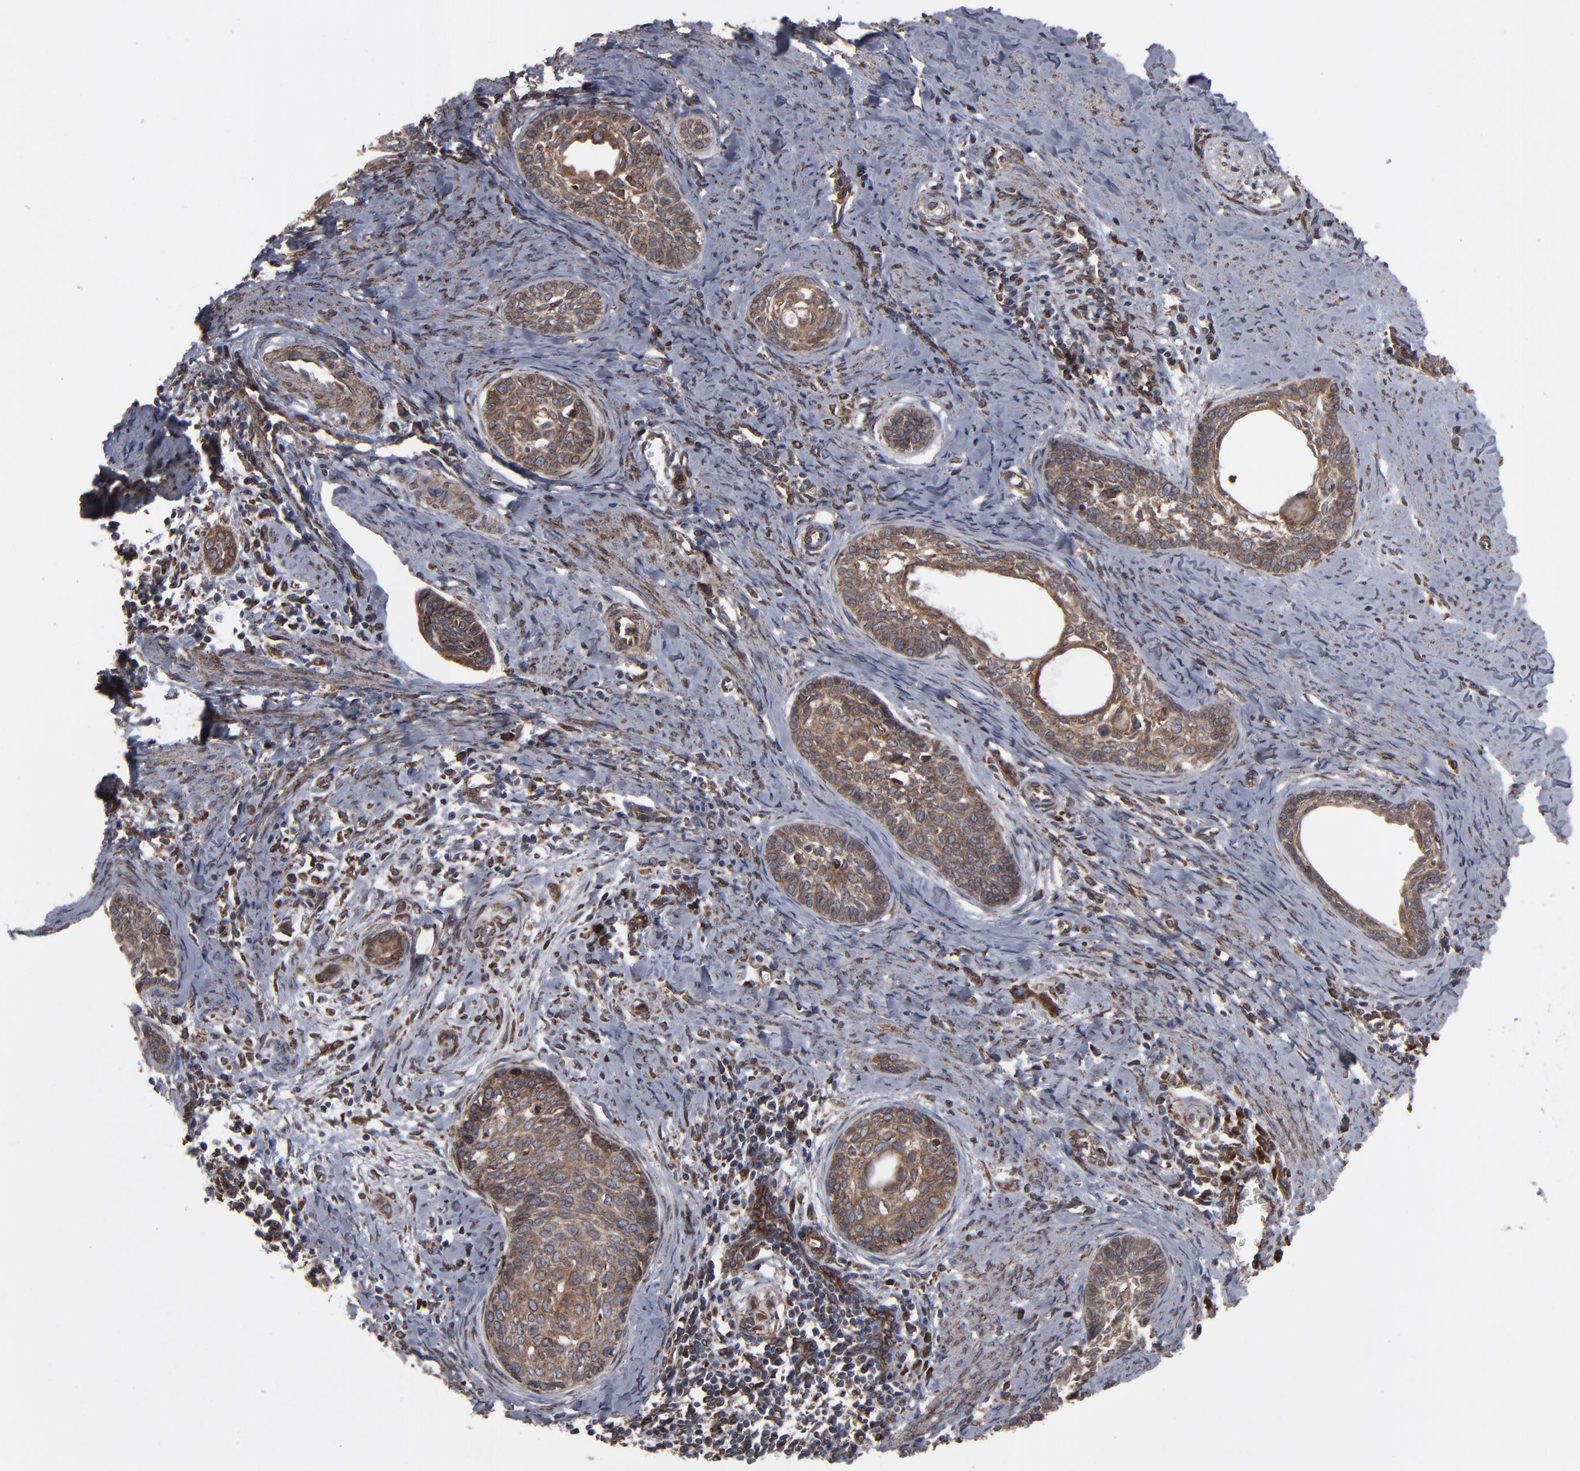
{"staining": {"intensity": "moderate", "quantity": ">75%", "location": "cytoplasmic/membranous"}, "tissue": "cervical cancer", "cell_type": "Tumor cells", "image_type": "cancer", "snomed": [{"axis": "morphology", "description": "Squamous cell carcinoma, NOS"}, {"axis": "topography", "description": "Cervix"}], "caption": "Cervical cancer (squamous cell carcinoma) stained for a protein (brown) reveals moderate cytoplasmic/membranous positive positivity in about >75% of tumor cells.", "gene": "CNIH1", "patient": {"sex": "female", "age": 33}}